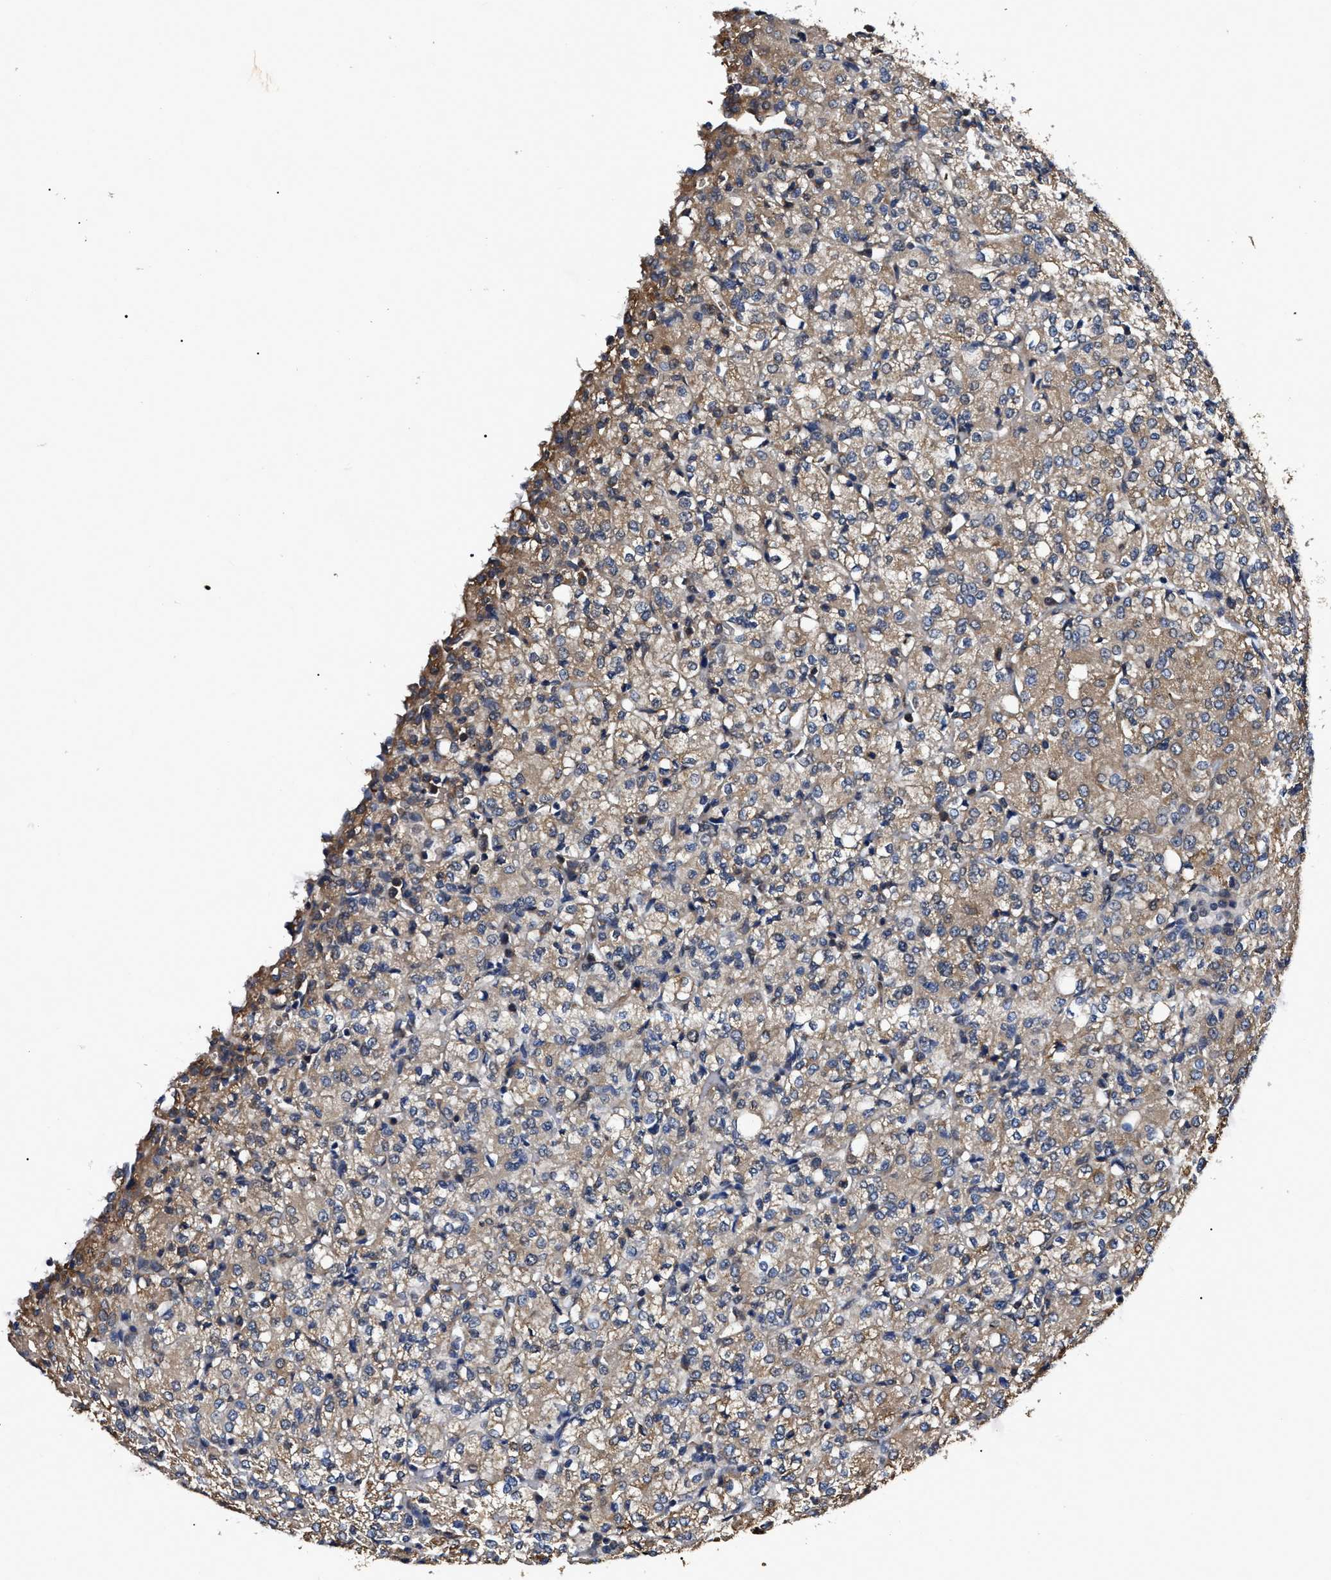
{"staining": {"intensity": "weak", "quantity": ">75%", "location": "cytoplasmic/membranous"}, "tissue": "renal cancer", "cell_type": "Tumor cells", "image_type": "cancer", "snomed": [{"axis": "morphology", "description": "Adenocarcinoma, NOS"}, {"axis": "topography", "description": "Kidney"}], "caption": "Renal cancer stained with DAB (3,3'-diaminobenzidine) immunohistochemistry displays low levels of weak cytoplasmic/membranous staining in about >75% of tumor cells.", "gene": "GET4", "patient": {"sex": "male", "age": 77}}